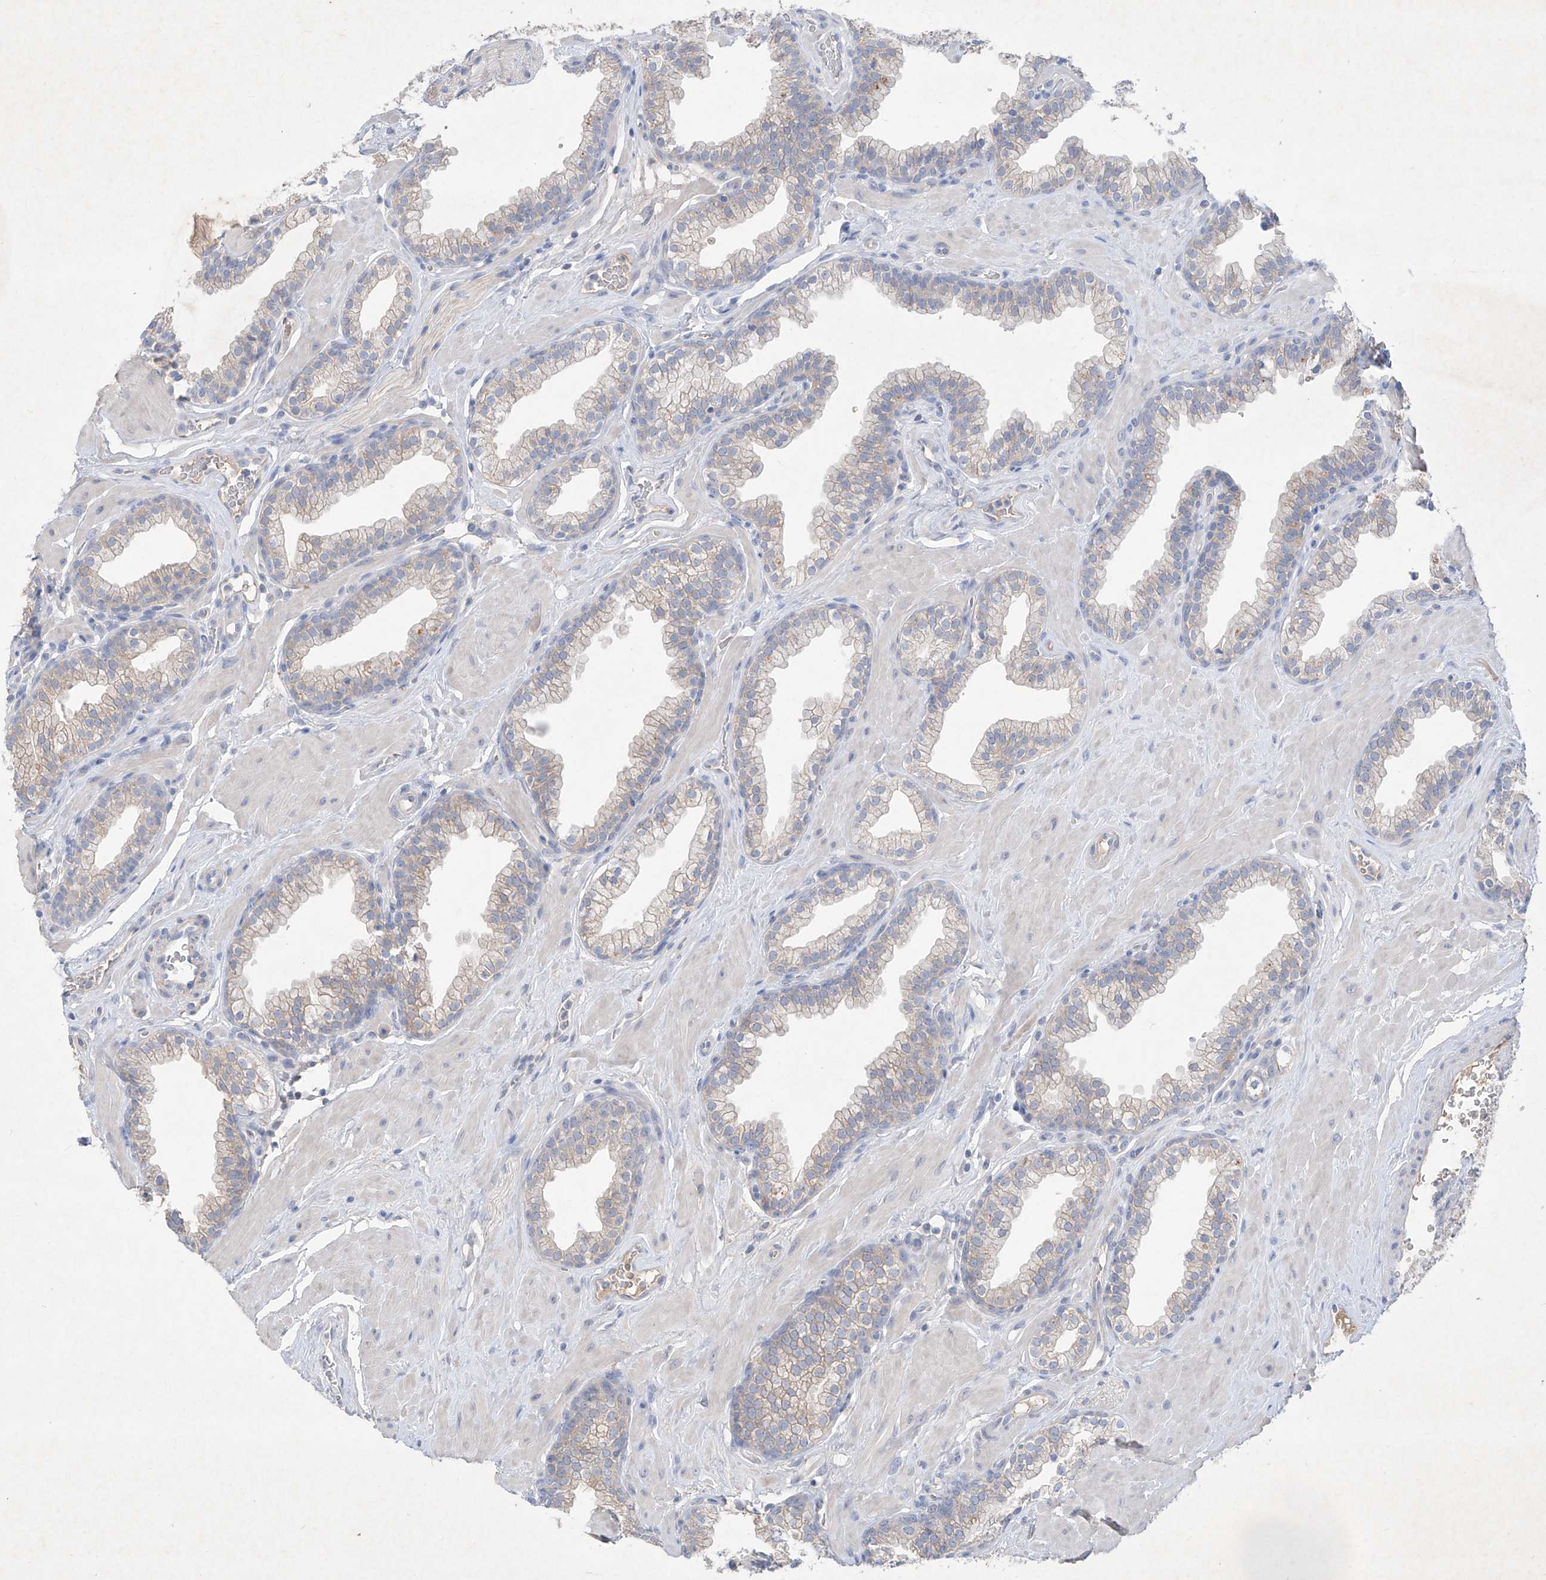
{"staining": {"intensity": "weak", "quantity": "<25%", "location": "cytoplasmic/membranous"}, "tissue": "prostate", "cell_type": "Glandular cells", "image_type": "normal", "snomed": [{"axis": "morphology", "description": "Normal tissue, NOS"}, {"axis": "morphology", "description": "Urothelial carcinoma, Low grade"}, {"axis": "topography", "description": "Urinary bladder"}, {"axis": "topography", "description": "Prostate"}], "caption": "A high-resolution micrograph shows IHC staining of benign prostate, which reveals no significant staining in glandular cells. Brightfield microscopy of immunohistochemistry (IHC) stained with DAB (3,3'-diaminobenzidine) (brown) and hematoxylin (blue), captured at high magnification.", "gene": "ASNS", "patient": {"sex": "male", "age": 60}}